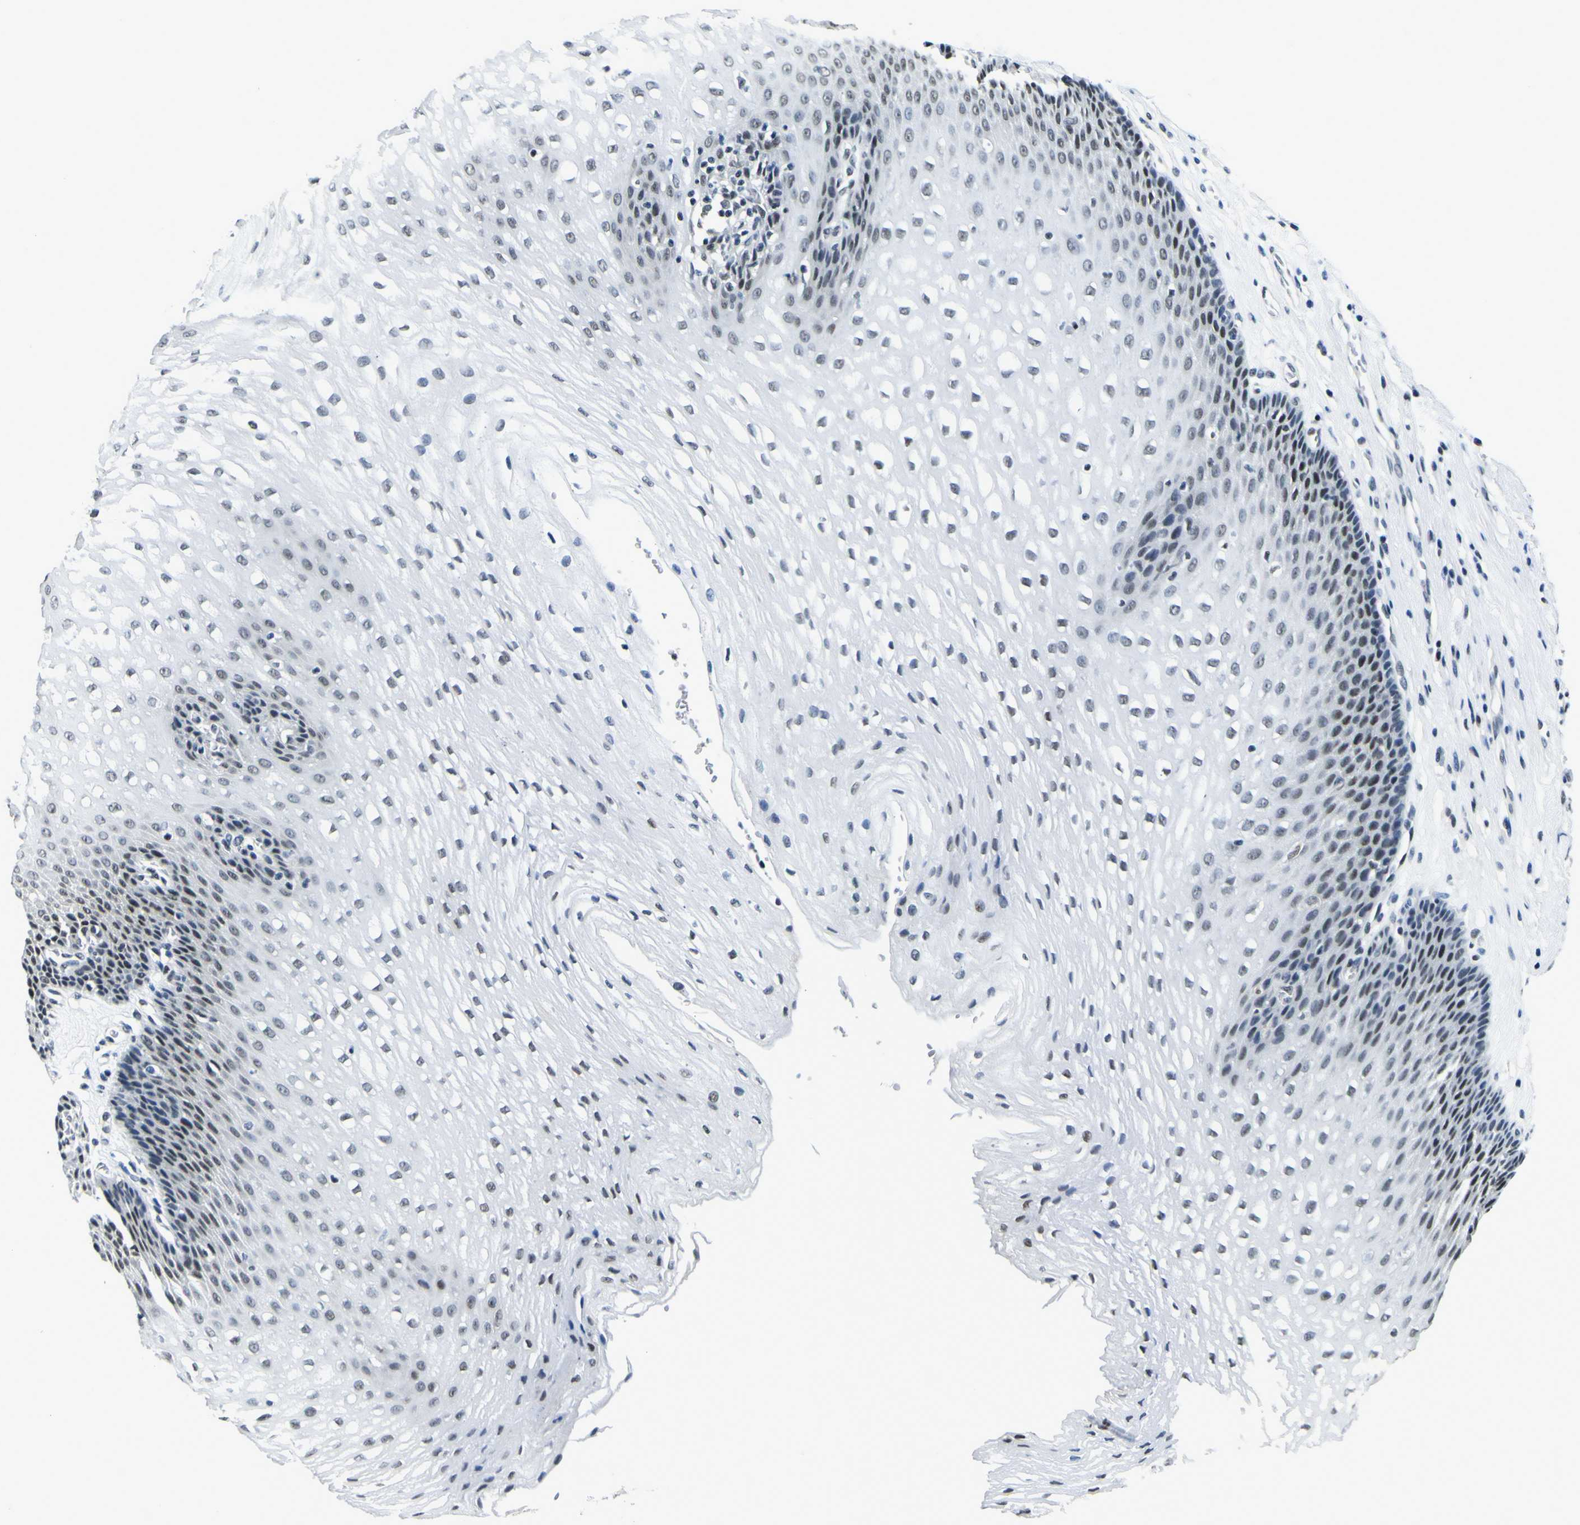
{"staining": {"intensity": "weak", "quantity": "25%-75%", "location": "nuclear"}, "tissue": "esophagus", "cell_type": "Squamous epithelial cells", "image_type": "normal", "snomed": [{"axis": "morphology", "description": "Normal tissue, NOS"}, {"axis": "topography", "description": "Esophagus"}], "caption": "Immunohistochemistry staining of normal esophagus, which shows low levels of weak nuclear positivity in about 25%-75% of squamous epithelial cells indicating weak nuclear protein expression. The staining was performed using DAB (3,3'-diaminobenzidine) (brown) for protein detection and nuclei were counterstained in hematoxylin (blue).", "gene": "SP1", "patient": {"sex": "male", "age": 48}}